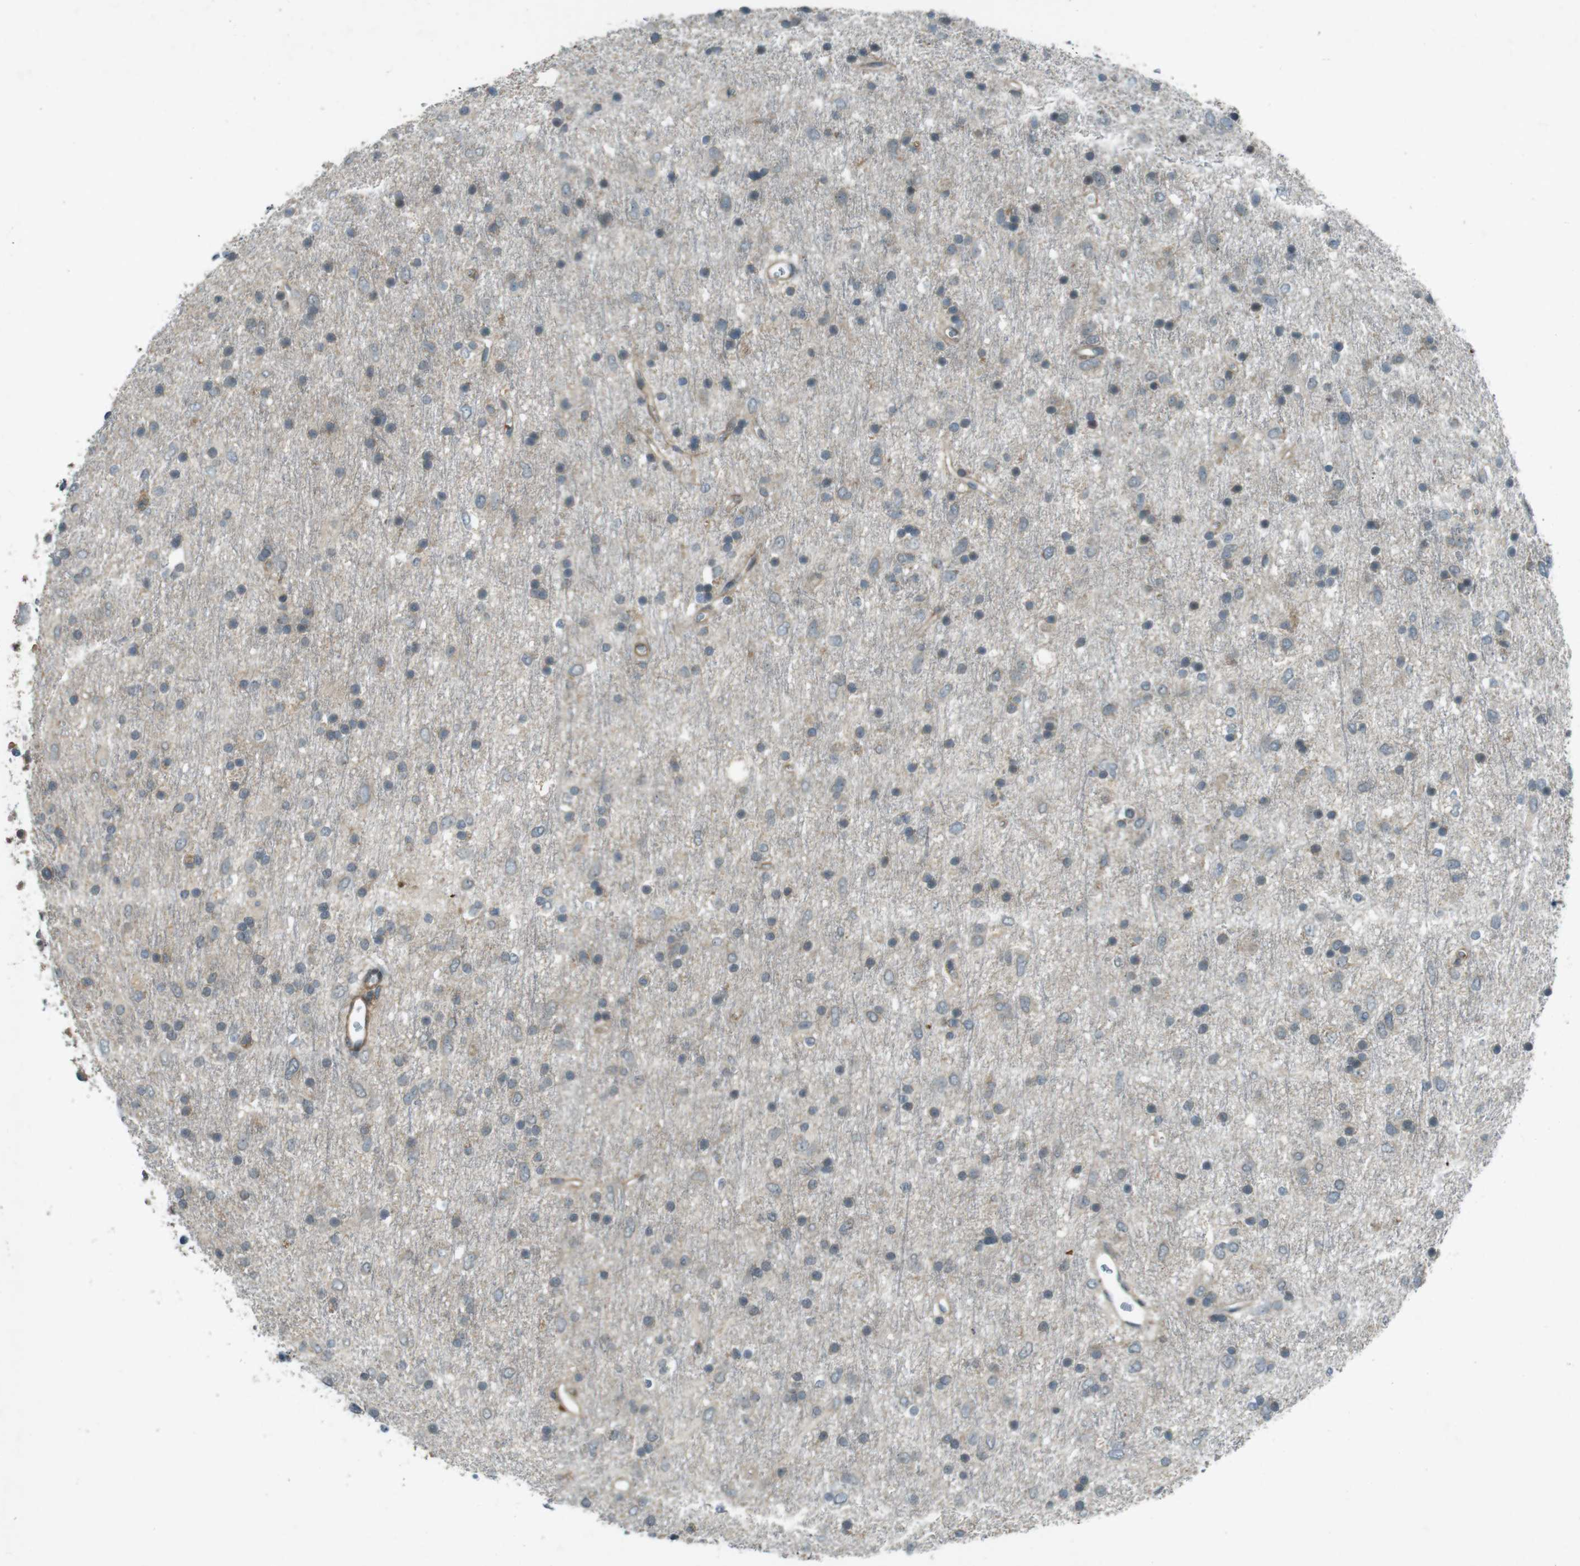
{"staining": {"intensity": "weak", "quantity": "<25%", "location": "cytoplasmic/membranous"}, "tissue": "glioma", "cell_type": "Tumor cells", "image_type": "cancer", "snomed": [{"axis": "morphology", "description": "Glioma, malignant, Low grade"}, {"axis": "topography", "description": "Brain"}], "caption": "Immunohistochemistry (IHC) image of human low-grade glioma (malignant) stained for a protein (brown), which demonstrates no positivity in tumor cells. (DAB (3,3'-diaminobenzidine) IHC visualized using brightfield microscopy, high magnification).", "gene": "ZYX", "patient": {"sex": "male", "age": 77}}